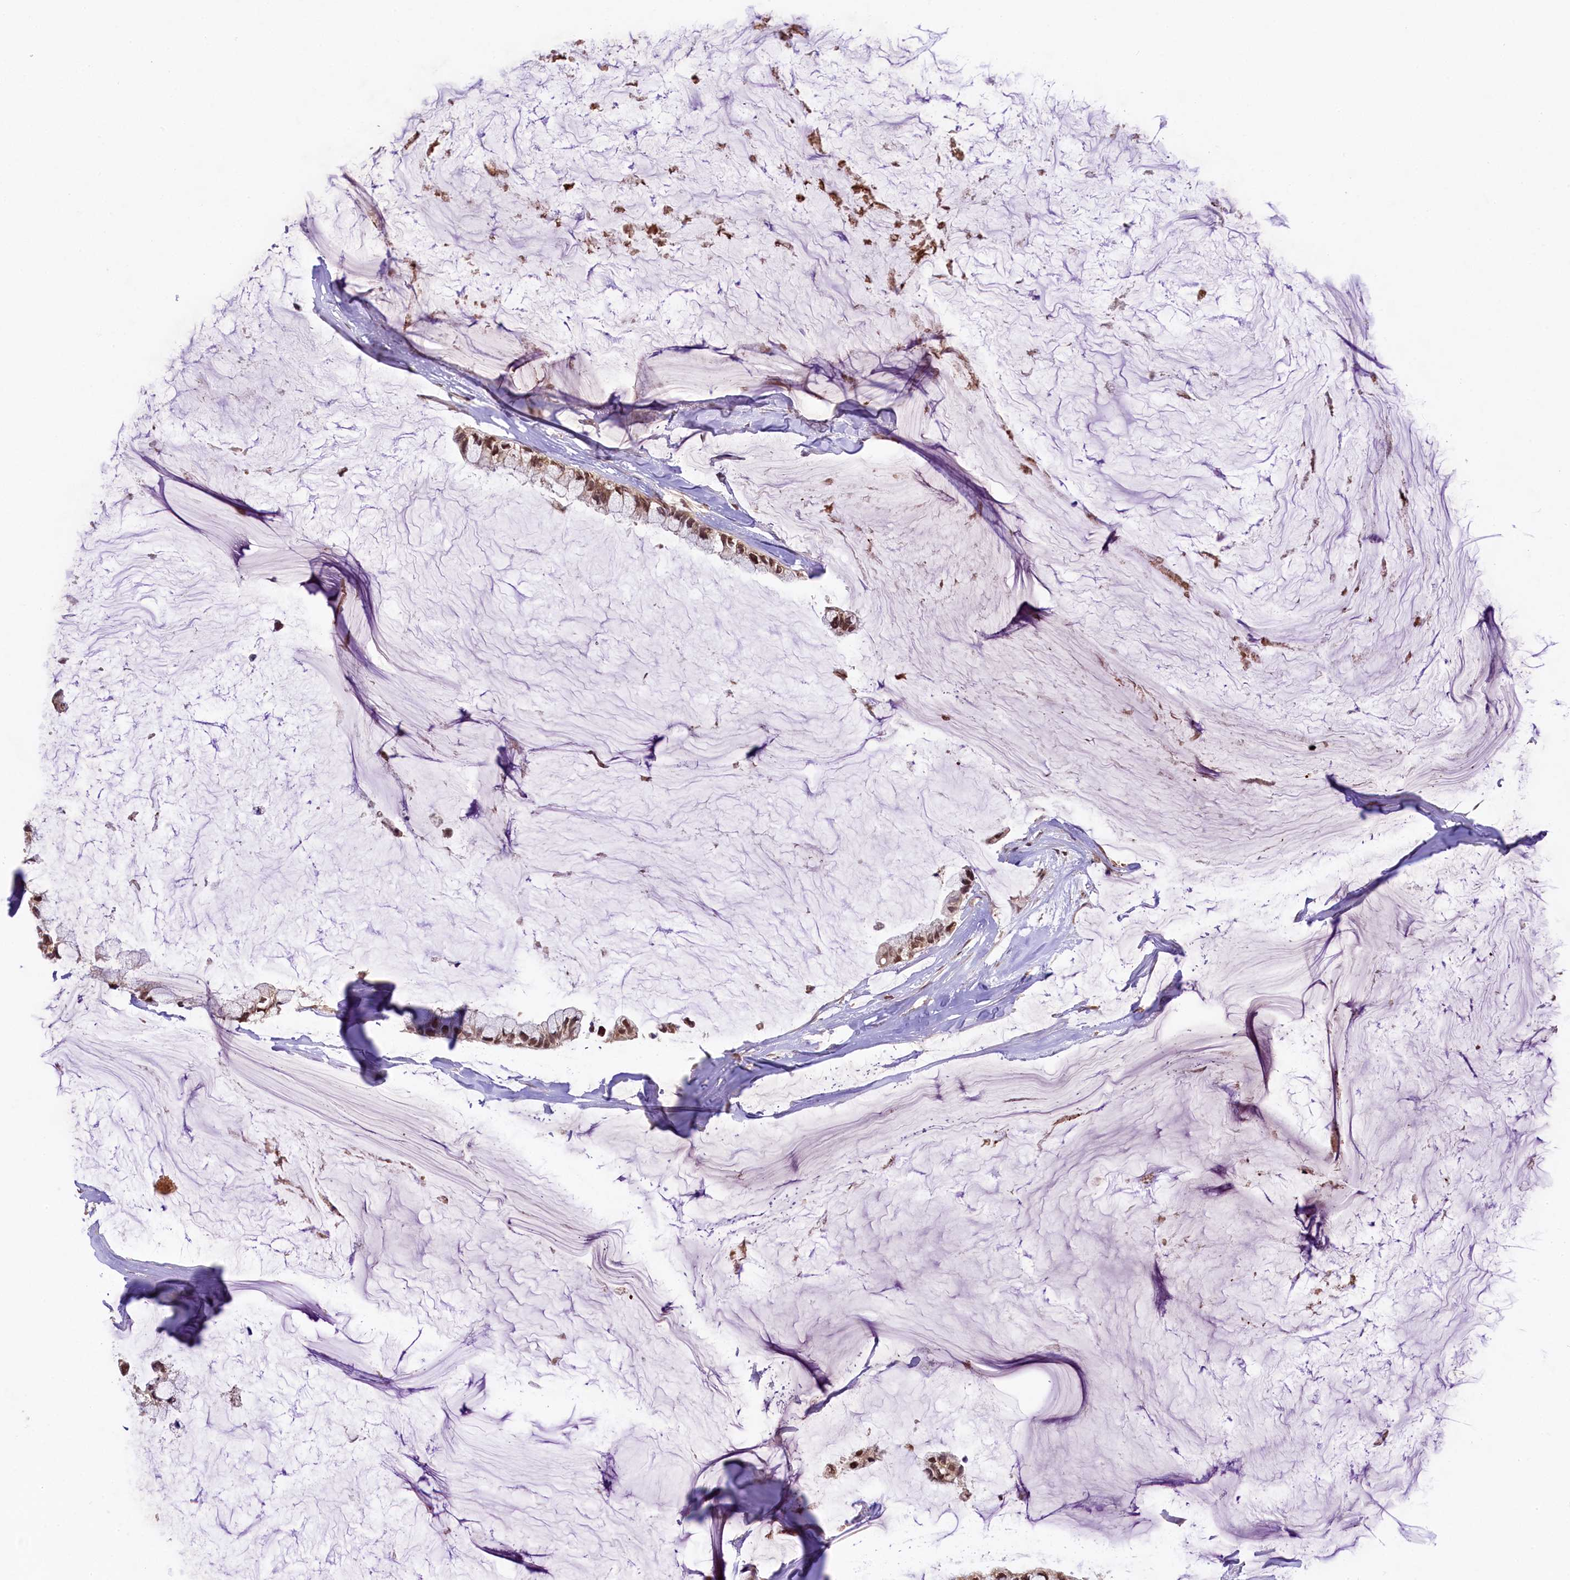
{"staining": {"intensity": "moderate", "quantity": ">75%", "location": "cytoplasmic/membranous,nuclear"}, "tissue": "ovarian cancer", "cell_type": "Tumor cells", "image_type": "cancer", "snomed": [{"axis": "morphology", "description": "Cystadenocarcinoma, mucinous, NOS"}, {"axis": "topography", "description": "Ovary"}], "caption": "Protein expression by IHC exhibits moderate cytoplasmic/membranous and nuclear positivity in about >75% of tumor cells in mucinous cystadenocarcinoma (ovarian). (DAB (3,3'-diaminobenzidine) IHC with brightfield microscopy, high magnification).", "gene": "PAF1", "patient": {"sex": "female", "age": 39}}